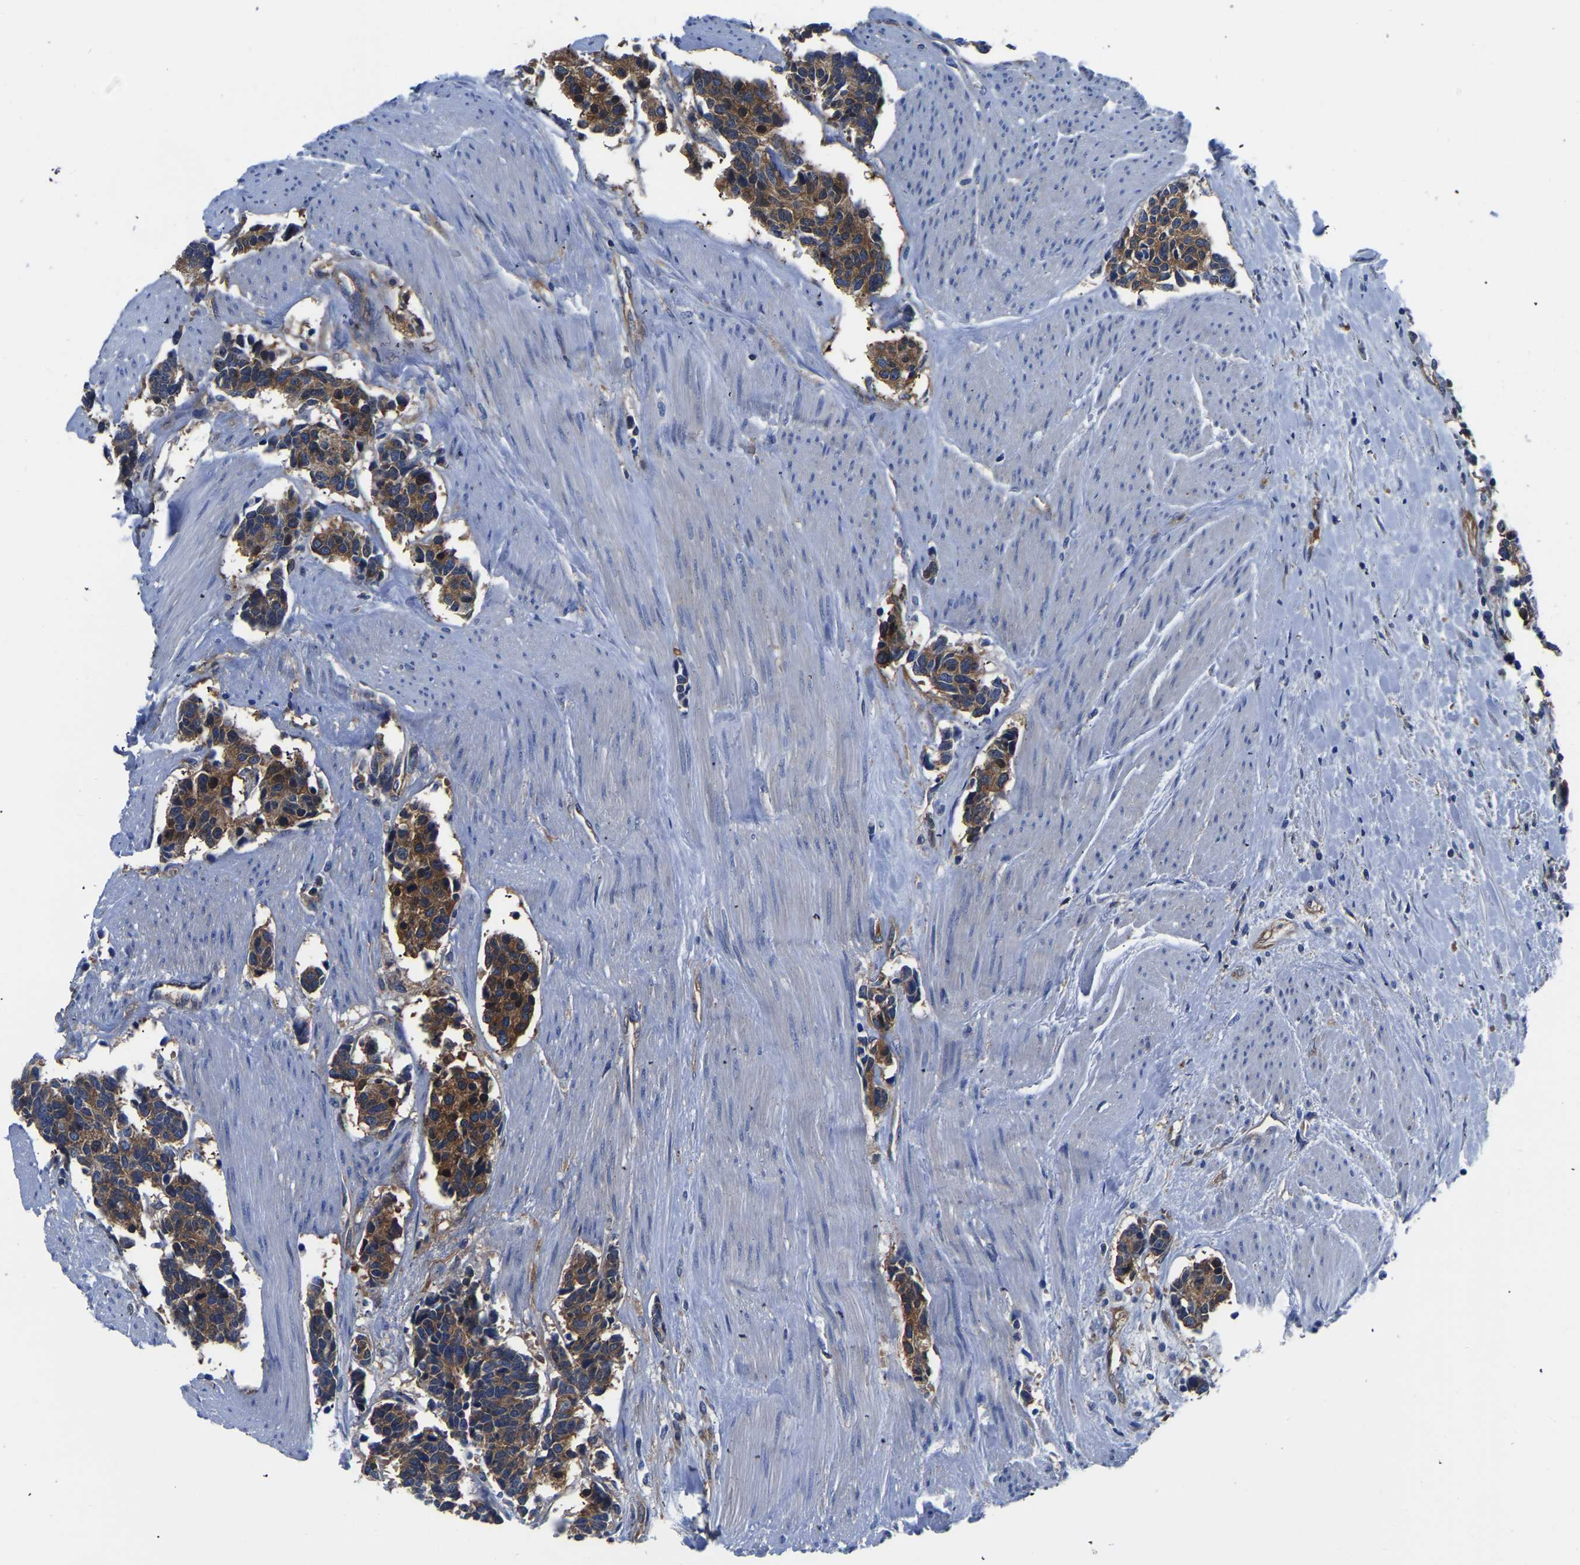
{"staining": {"intensity": "strong", "quantity": ">75%", "location": "cytoplasmic/membranous"}, "tissue": "carcinoid", "cell_type": "Tumor cells", "image_type": "cancer", "snomed": [{"axis": "morphology", "description": "Carcinoma, NOS"}, {"axis": "morphology", "description": "Carcinoid, malignant, NOS"}, {"axis": "topography", "description": "Urinary bladder"}], "caption": "Human carcinoid stained with a protein marker reveals strong staining in tumor cells.", "gene": "TFG", "patient": {"sex": "male", "age": 57}}